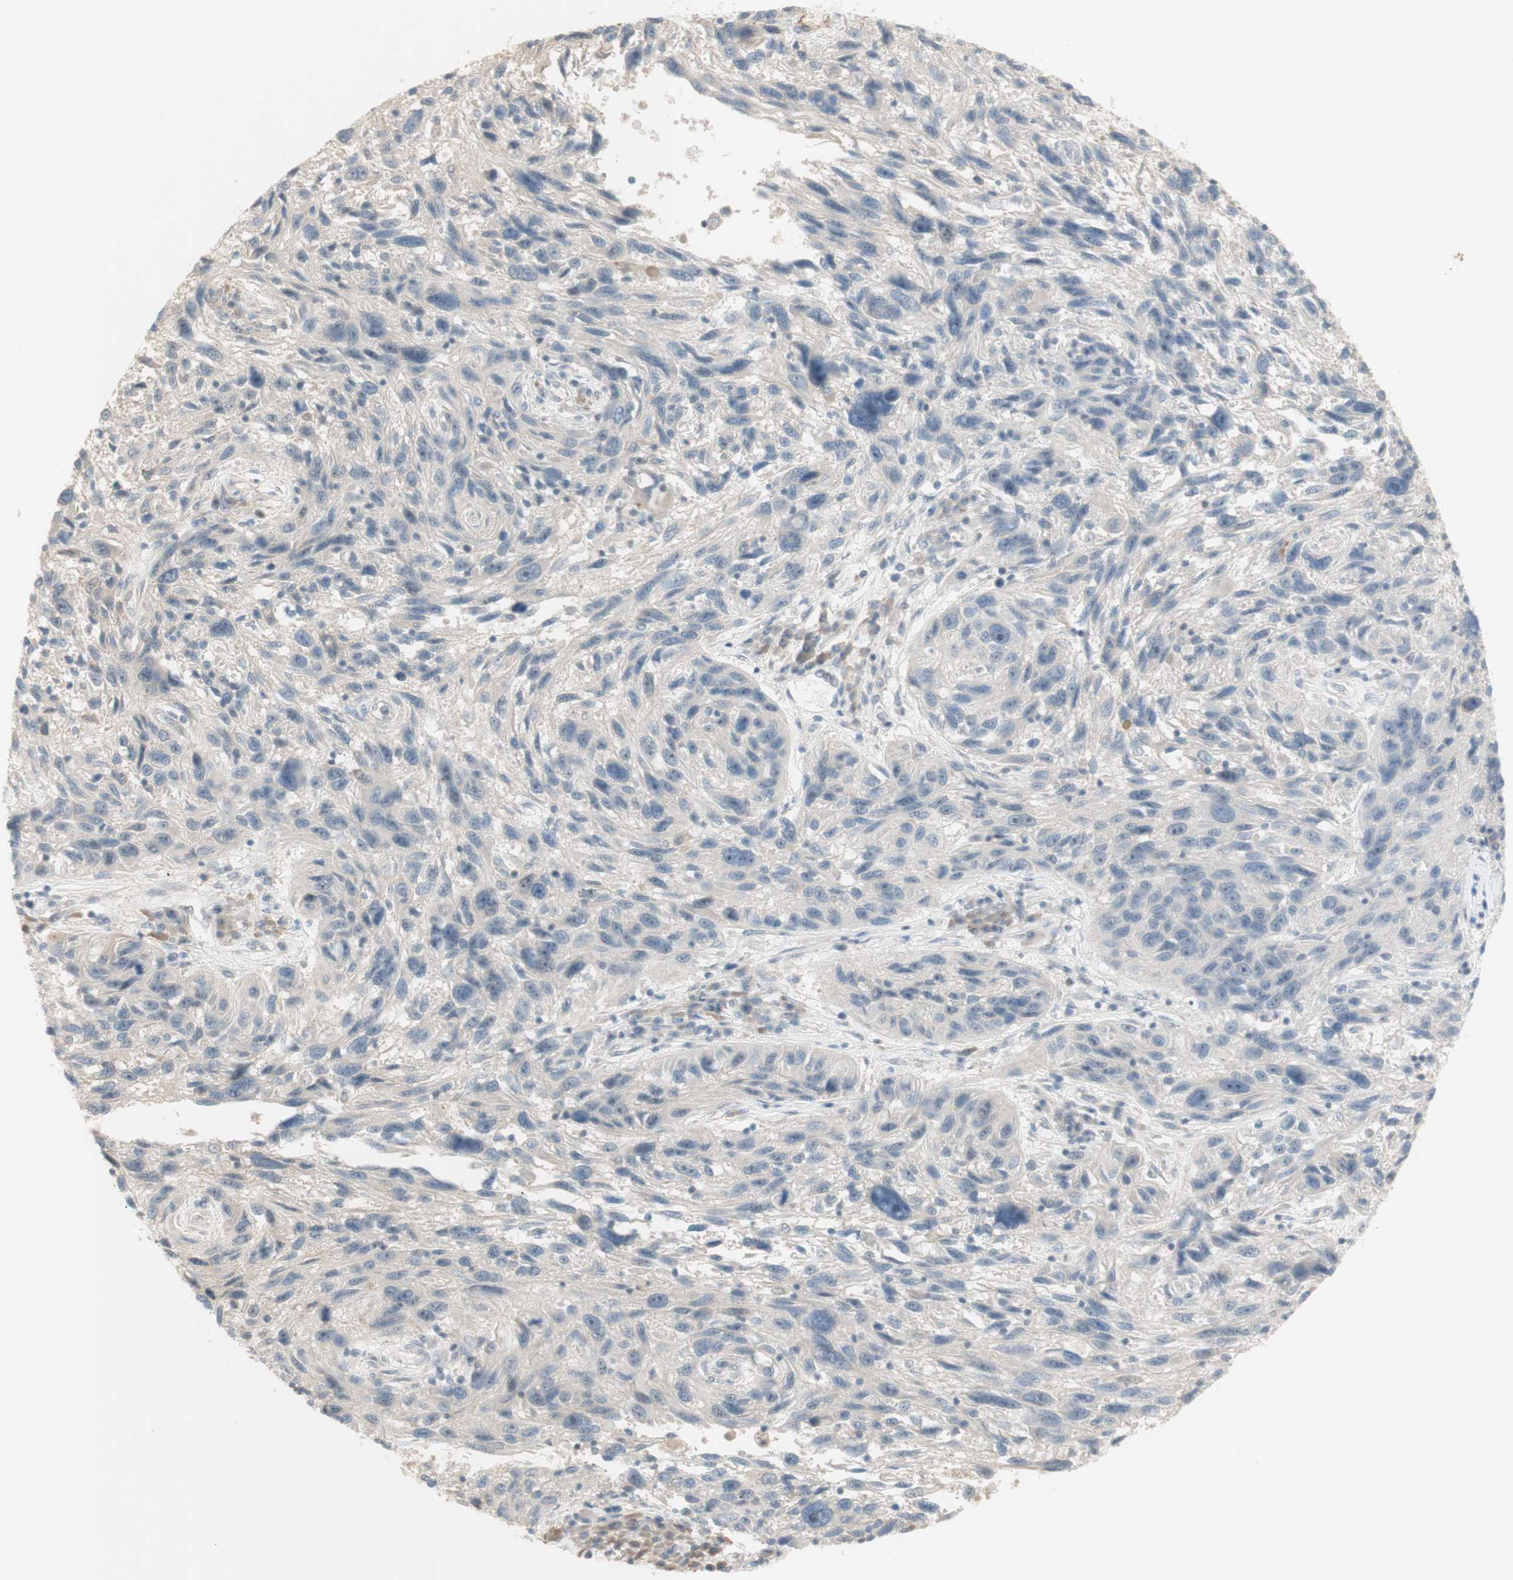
{"staining": {"intensity": "negative", "quantity": "none", "location": "none"}, "tissue": "melanoma", "cell_type": "Tumor cells", "image_type": "cancer", "snomed": [{"axis": "morphology", "description": "Malignant melanoma, NOS"}, {"axis": "topography", "description": "Skin"}], "caption": "Histopathology image shows no significant protein expression in tumor cells of malignant melanoma.", "gene": "PLCD4", "patient": {"sex": "male", "age": 53}}